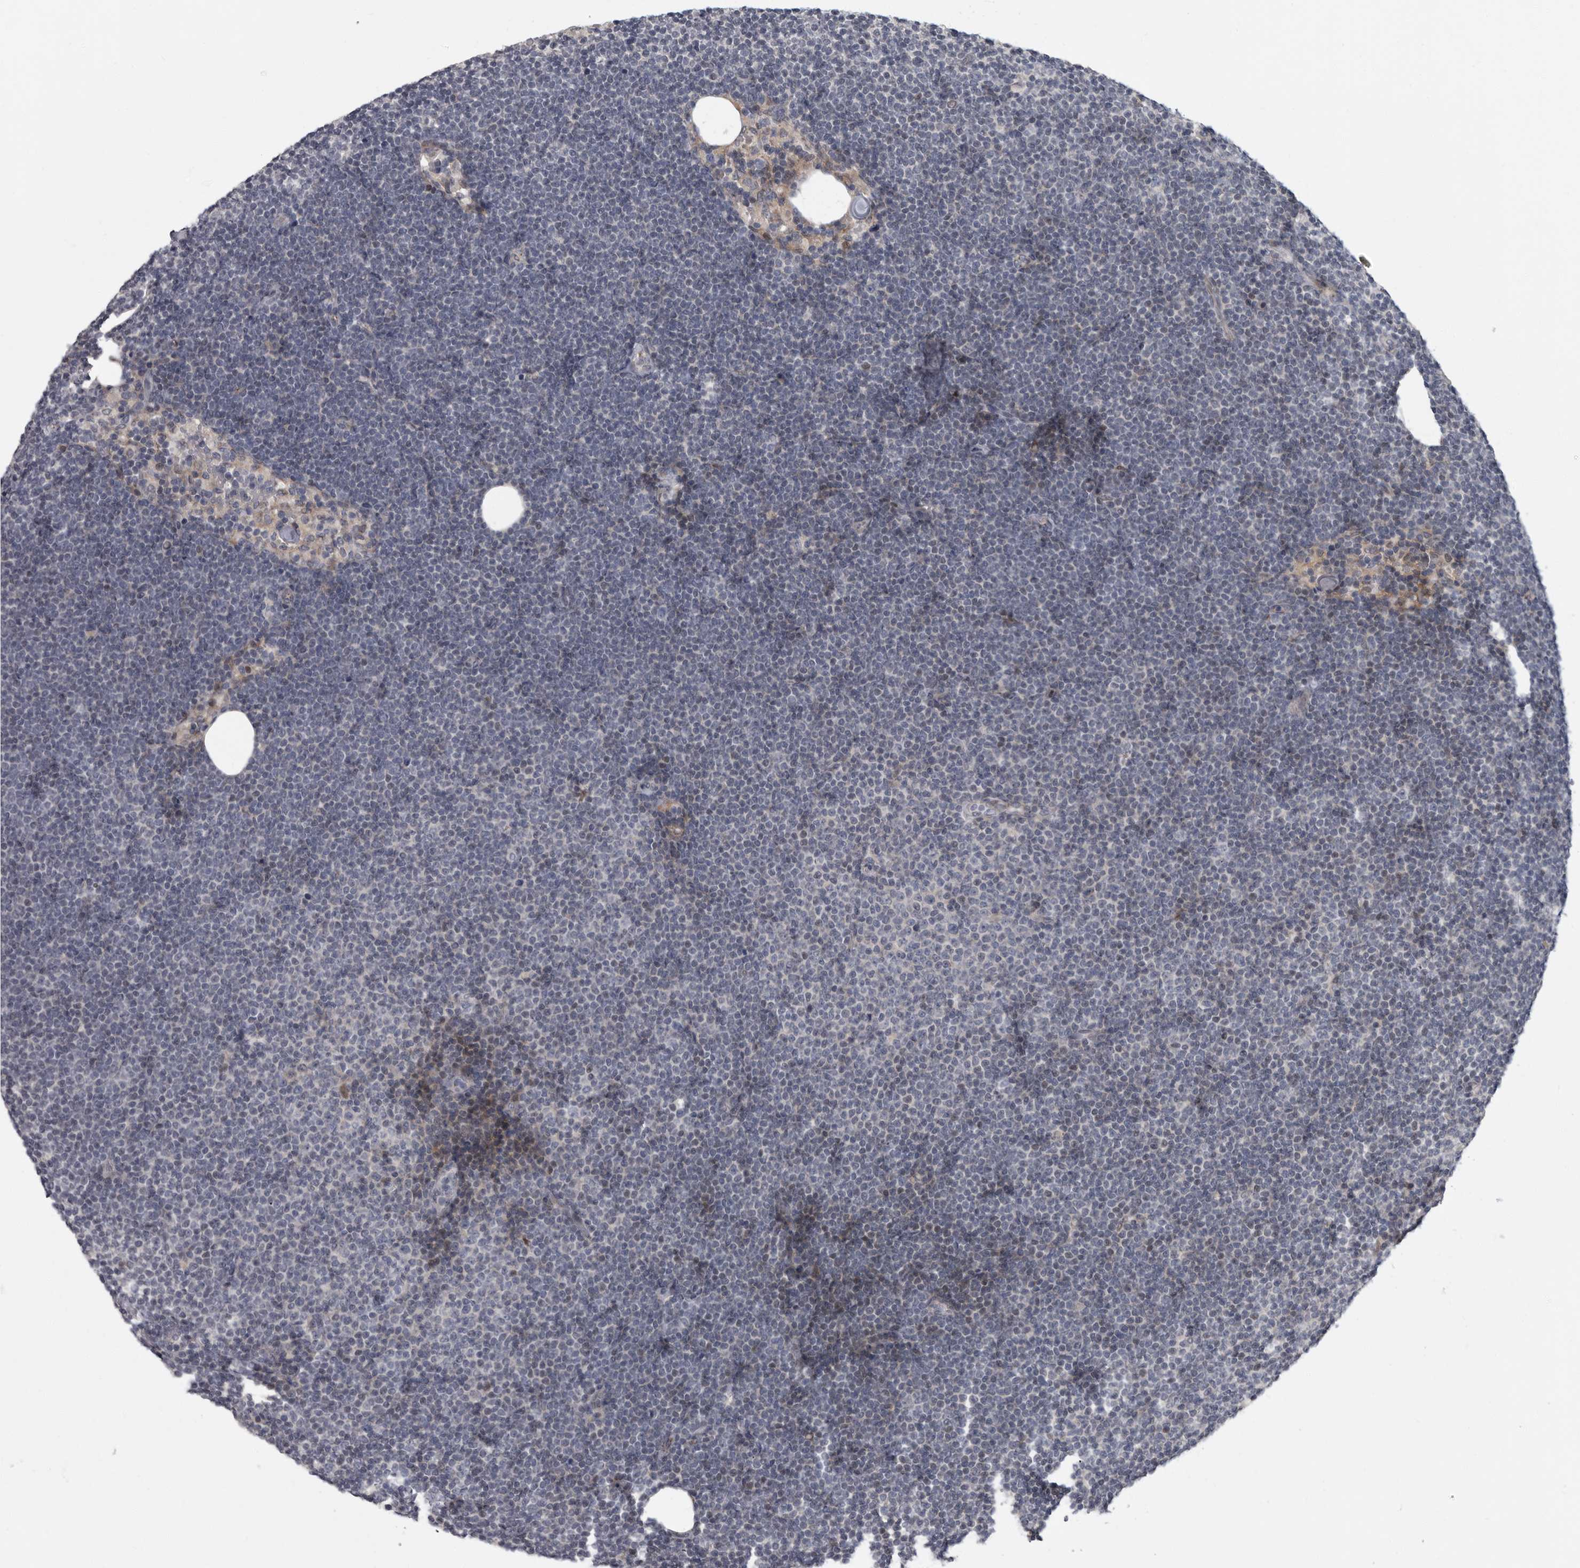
{"staining": {"intensity": "negative", "quantity": "none", "location": "none"}, "tissue": "lymphoma", "cell_type": "Tumor cells", "image_type": "cancer", "snomed": [{"axis": "morphology", "description": "Malignant lymphoma, non-Hodgkin's type, Low grade"}, {"axis": "topography", "description": "Lymph node"}], "caption": "IHC histopathology image of neoplastic tissue: lymphoma stained with DAB (3,3'-diaminobenzidine) shows no significant protein positivity in tumor cells. Brightfield microscopy of immunohistochemistry (IHC) stained with DAB (brown) and hematoxylin (blue), captured at high magnification.", "gene": "PDE7A", "patient": {"sex": "female", "age": 53}}